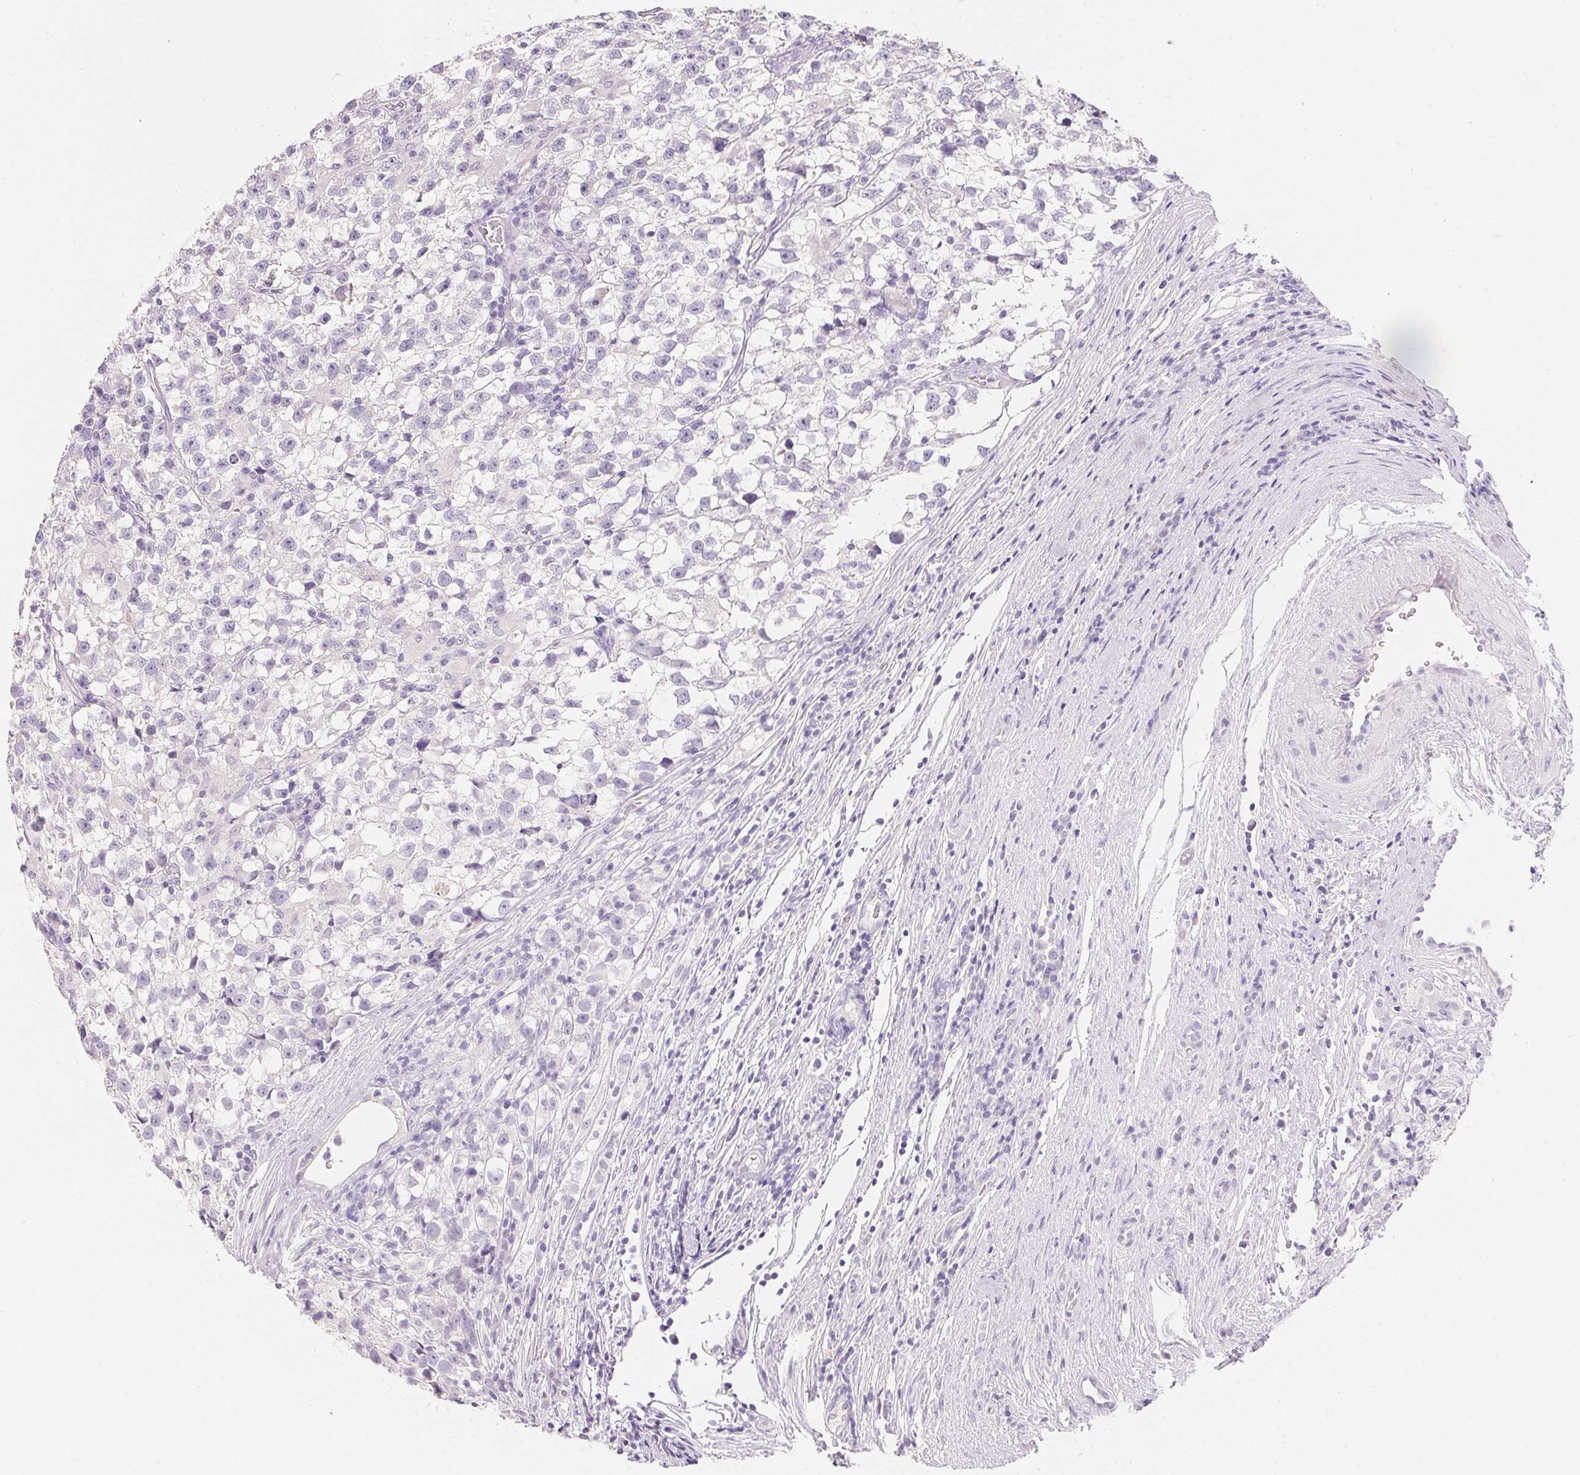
{"staining": {"intensity": "negative", "quantity": "none", "location": "none"}, "tissue": "testis cancer", "cell_type": "Tumor cells", "image_type": "cancer", "snomed": [{"axis": "morphology", "description": "Seminoma, NOS"}, {"axis": "topography", "description": "Testis"}], "caption": "Protein analysis of testis seminoma shows no significant expression in tumor cells.", "gene": "ACP3", "patient": {"sex": "male", "age": 31}}